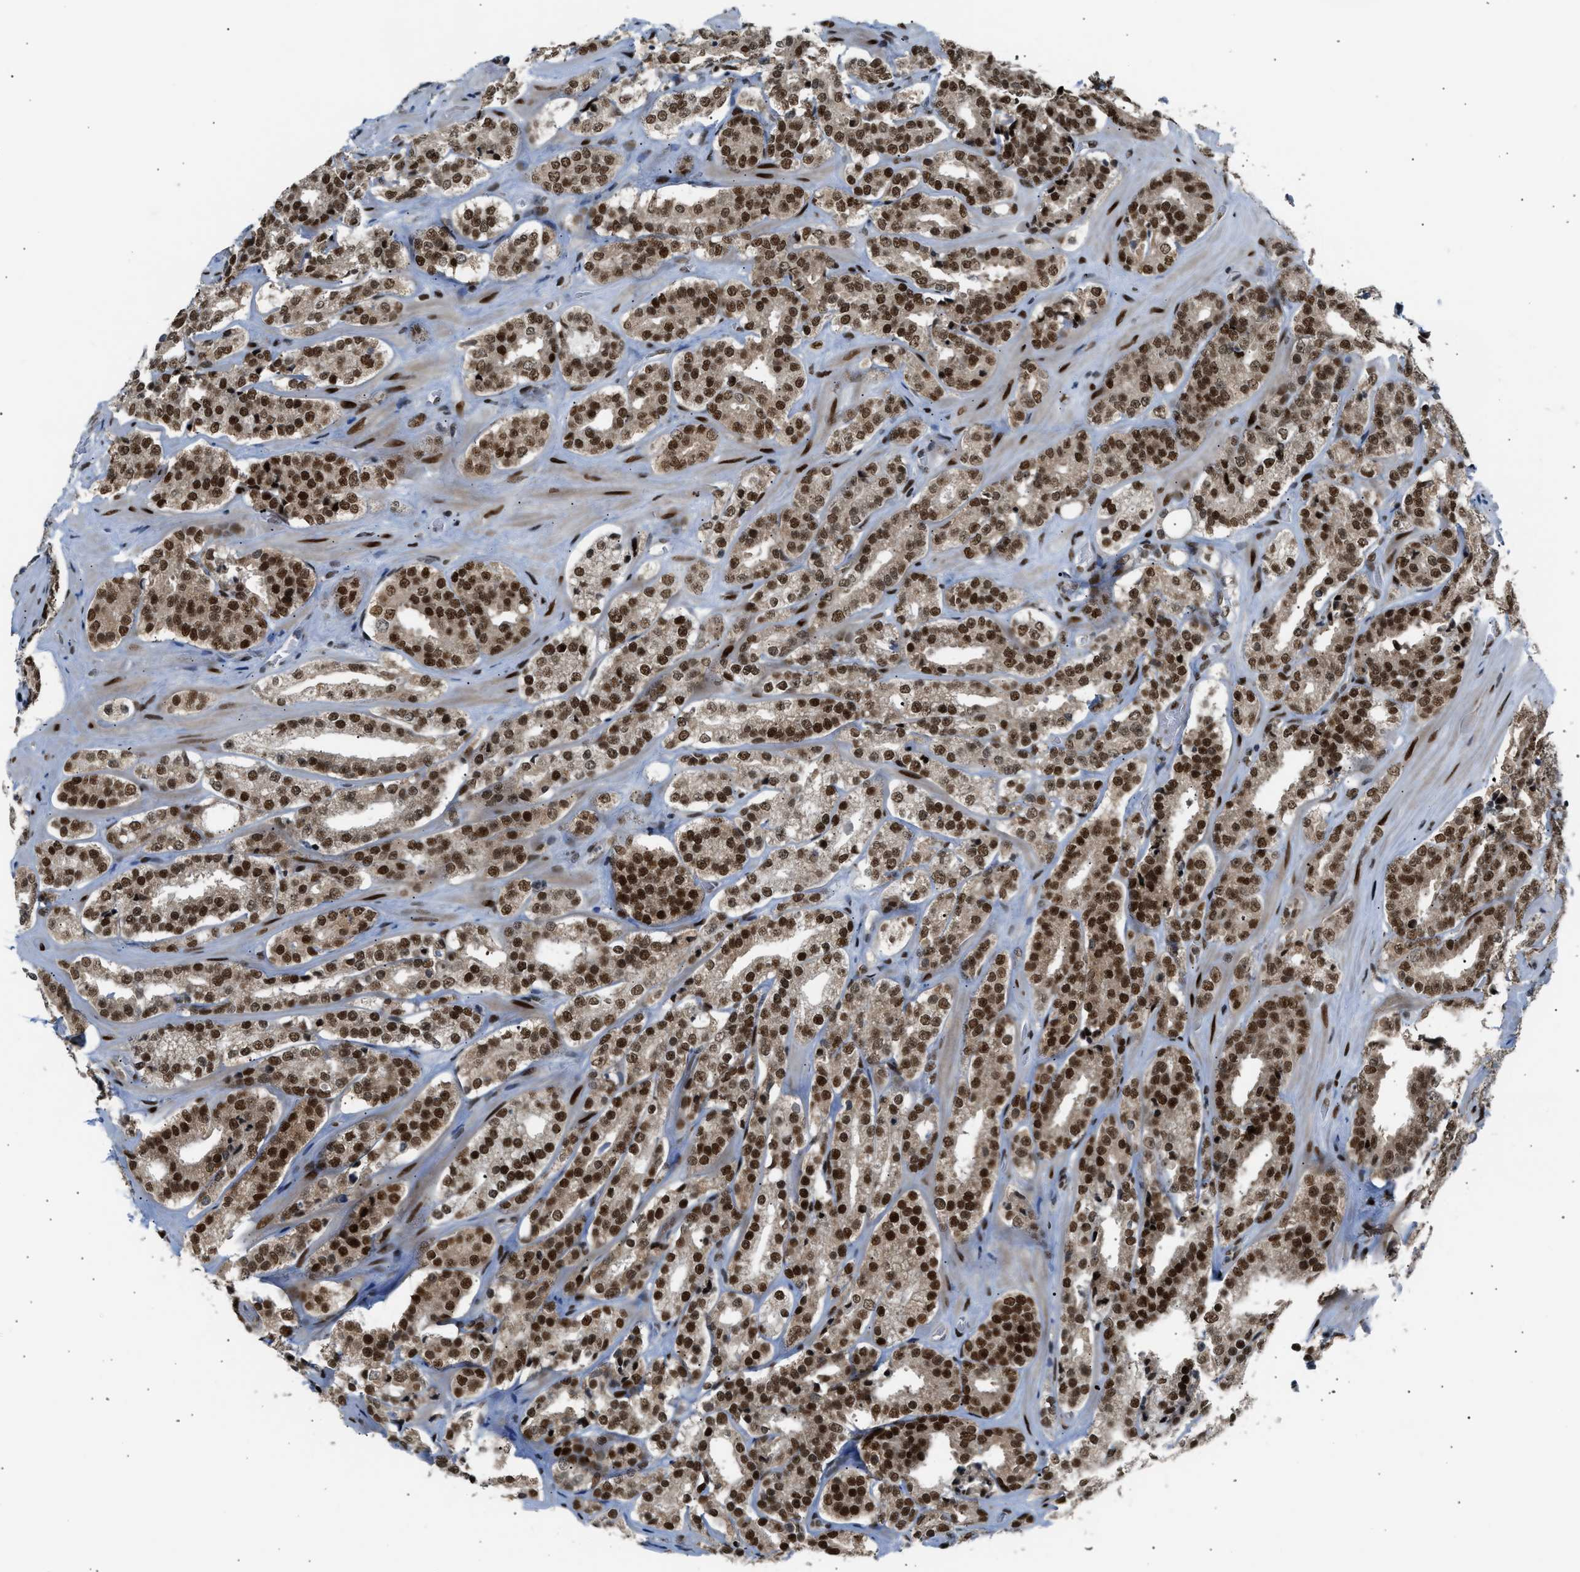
{"staining": {"intensity": "strong", "quantity": ">75%", "location": "nuclear"}, "tissue": "prostate cancer", "cell_type": "Tumor cells", "image_type": "cancer", "snomed": [{"axis": "morphology", "description": "Adenocarcinoma, High grade"}, {"axis": "topography", "description": "Prostate"}], "caption": "Immunohistochemical staining of prostate high-grade adenocarcinoma demonstrates high levels of strong nuclear positivity in about >75% of tumor cells.", "gene": "SSBP2", "patient": {"sex": "male", "age": 60}}